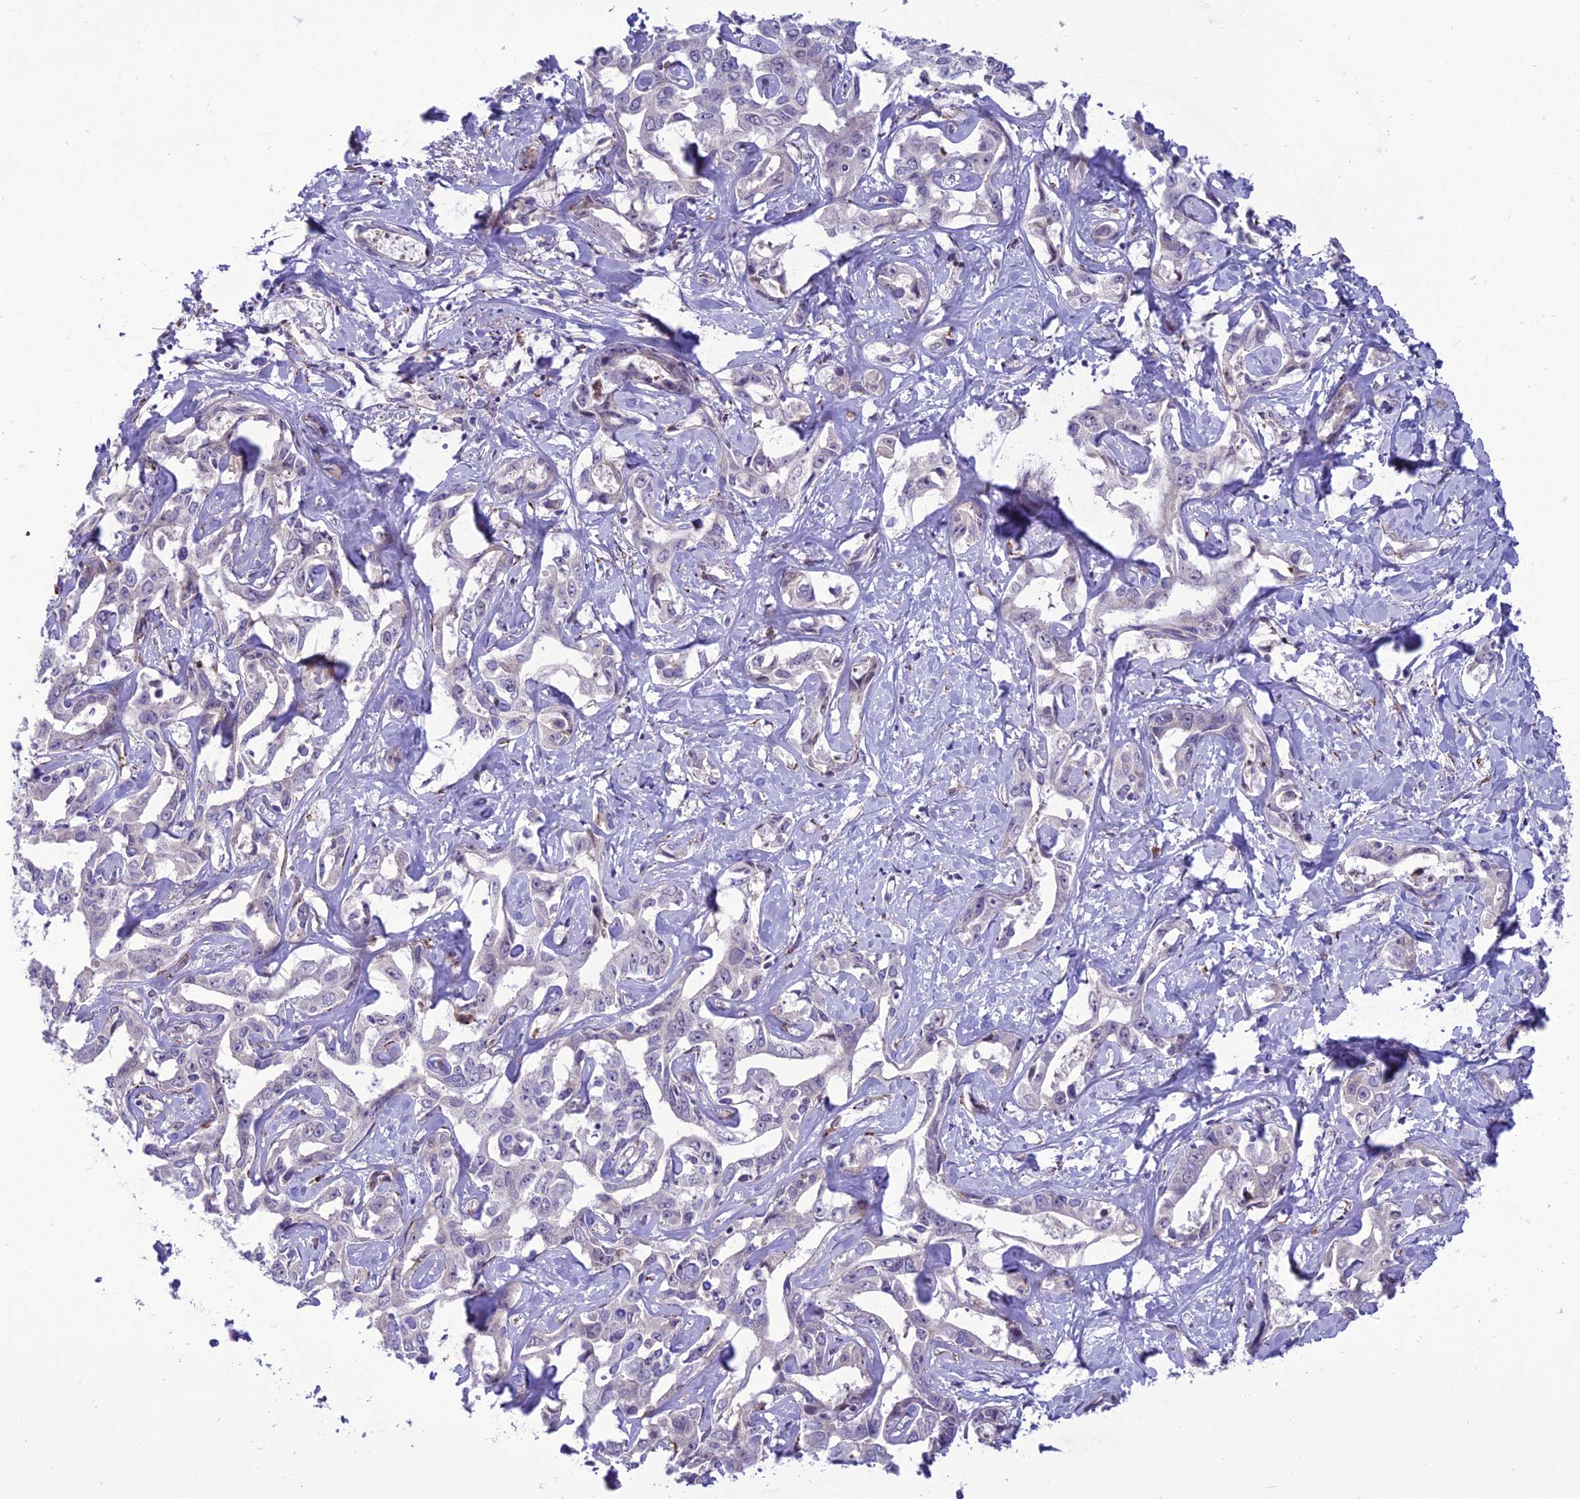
{"staining": {"intensity": "negative", "quantity": "none", "location": "none"}, "tissue": "liver cancer", "cell_type": "Tumor cells", "image_type": "cancer", "snomed": [{"axis": "morphology", "description": "Cholangiocarcinoma"}, {"axis": "topography", "description": "Liver"}], "caption": "Tumor cells show no significant staining in liver cancer (cholangiocarcinoma). Nuclei are stained in blue.", "gene": "NEURL2", "patient": {"sex": "male", "age": 59}}